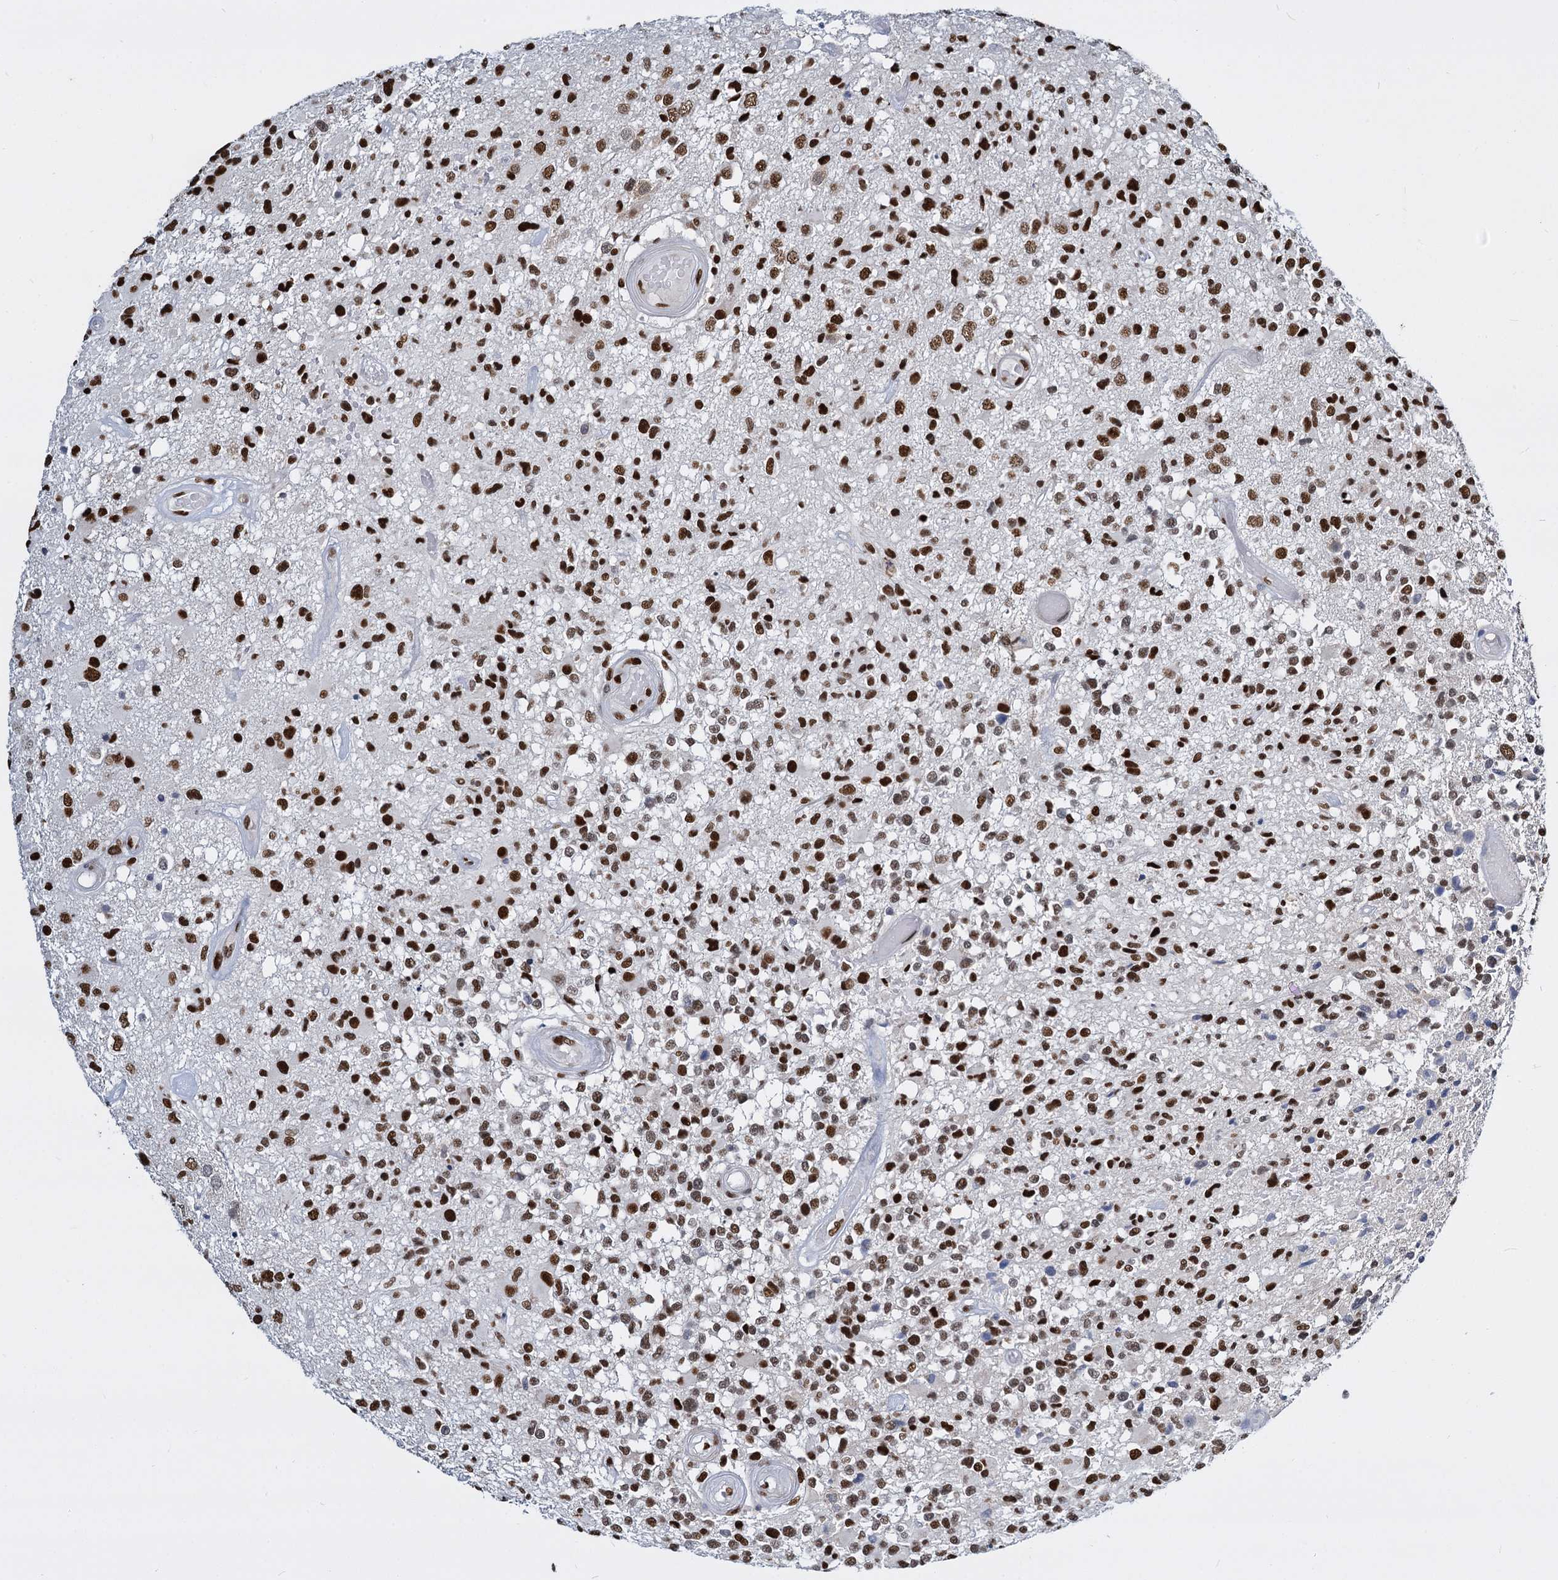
{"staining": {"intensity": "strong", "quantity": ">75%", "location": "nuclear"}, "tissue": "glioma", "cell_type": "Tumor cells", "image_type": "cancer", "snomed": [{"axis": "morphology", "description": "Glioma, malignant, High grade"}, {"axis": "morphology", "description": "Glioblastoma, NOS"}, {"axis": "topography", "description": "Brain"}], "caption": "Human glioma stained with a protein marker shows strong staining in tumor cells.", "gene": "DCPS", "patient": {"sex": "male", "age": 60}}